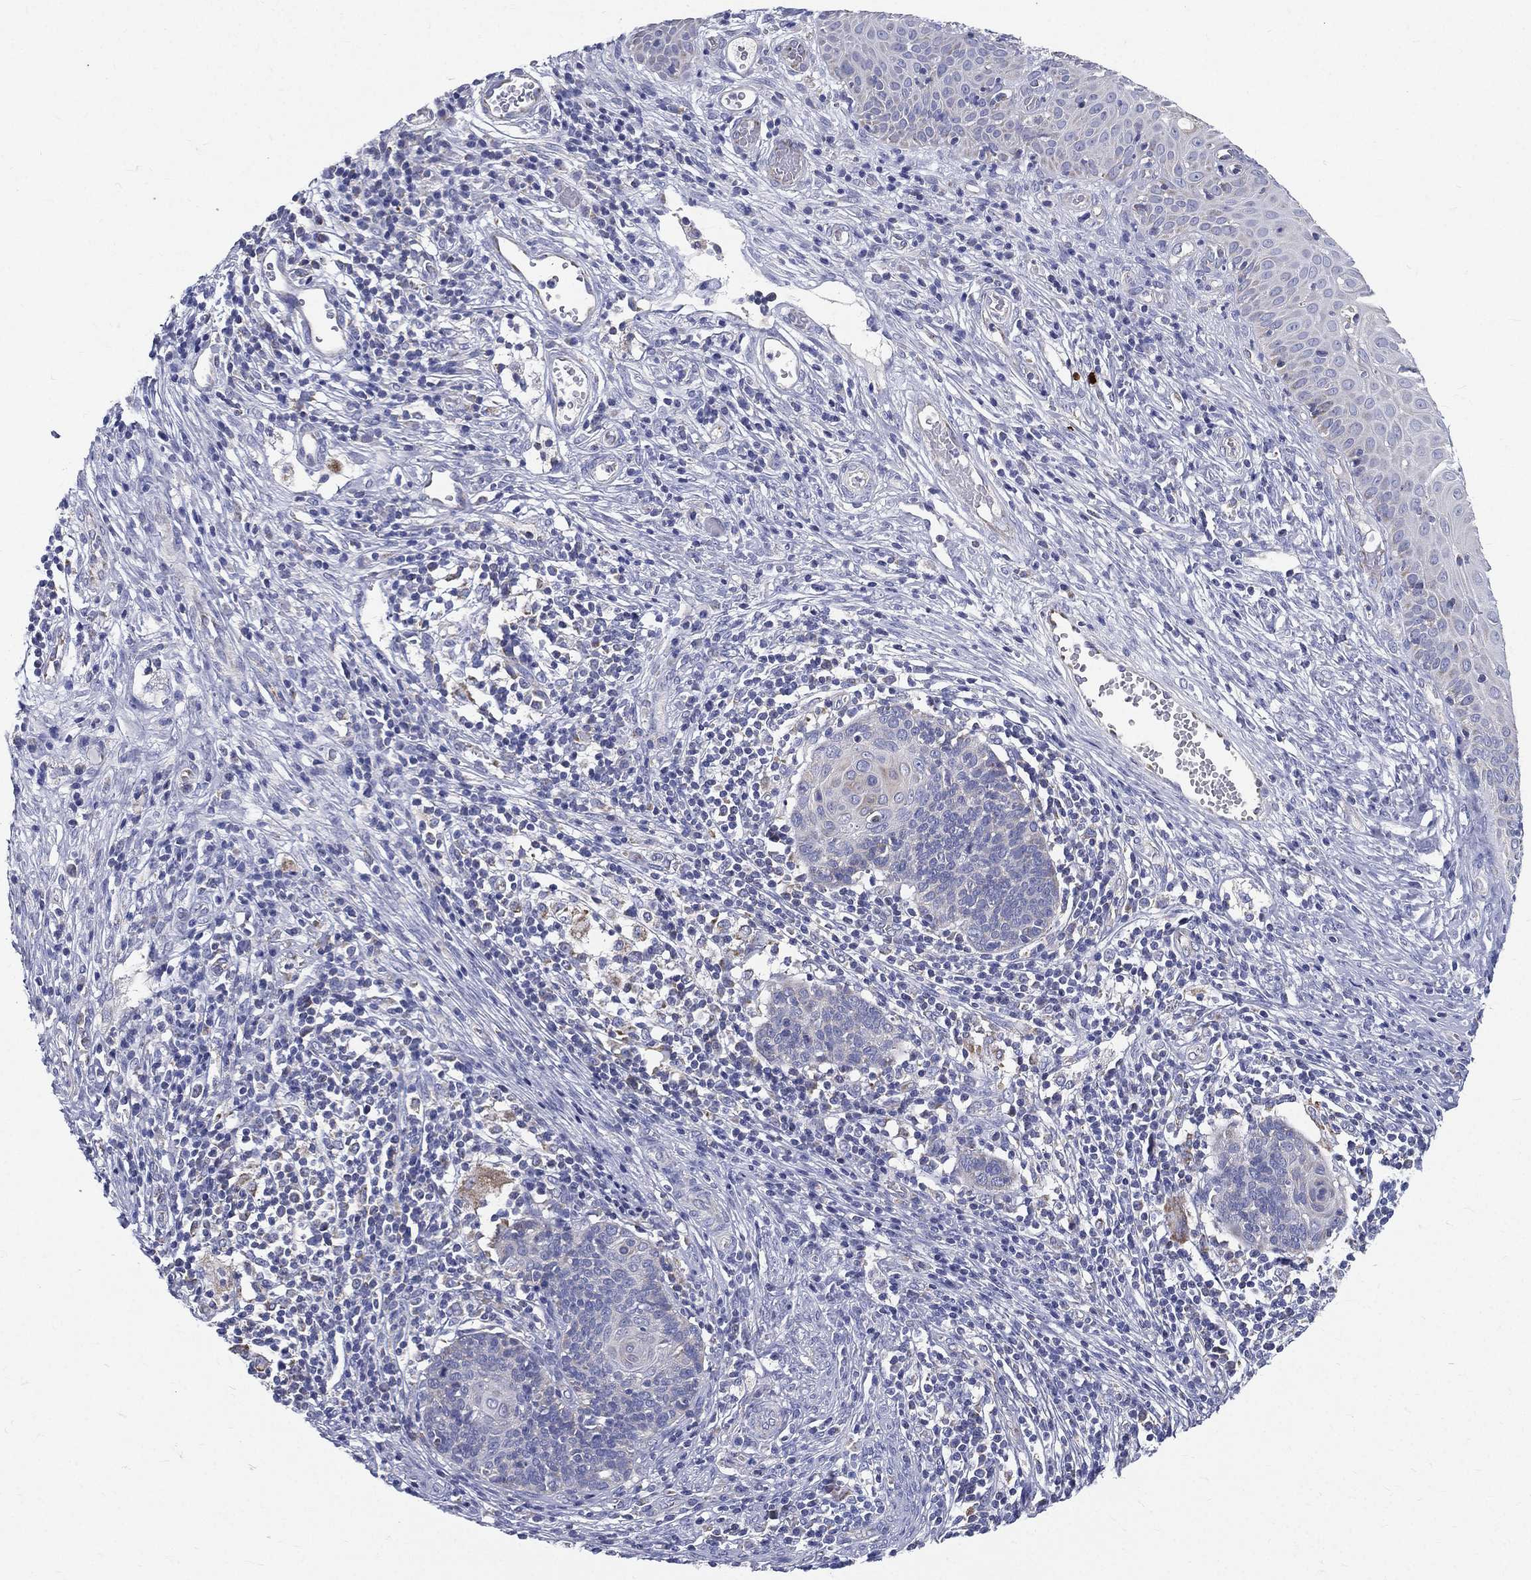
{"staining": {"intensity": "negative", "quantity": "none", "location": "none"}, "tissue": "cervical cancer", "cell_type": "Tumor cells", "image_type": "cancer", "snomed": [{"axis": "morphology", "description": "Normal tissue, NOS"}, {"axis": "morphology", "description": "Squamous cell carcinoma, NOS"}, {"axis": "topography", "description": "Cervix"}], "caption": "A photomicrograph of human cervical squamous cell carcinoma is negative for staining in tumor cells.", "gene": "PWWP3A", "patient": {"sex": "female", "age": 39}}